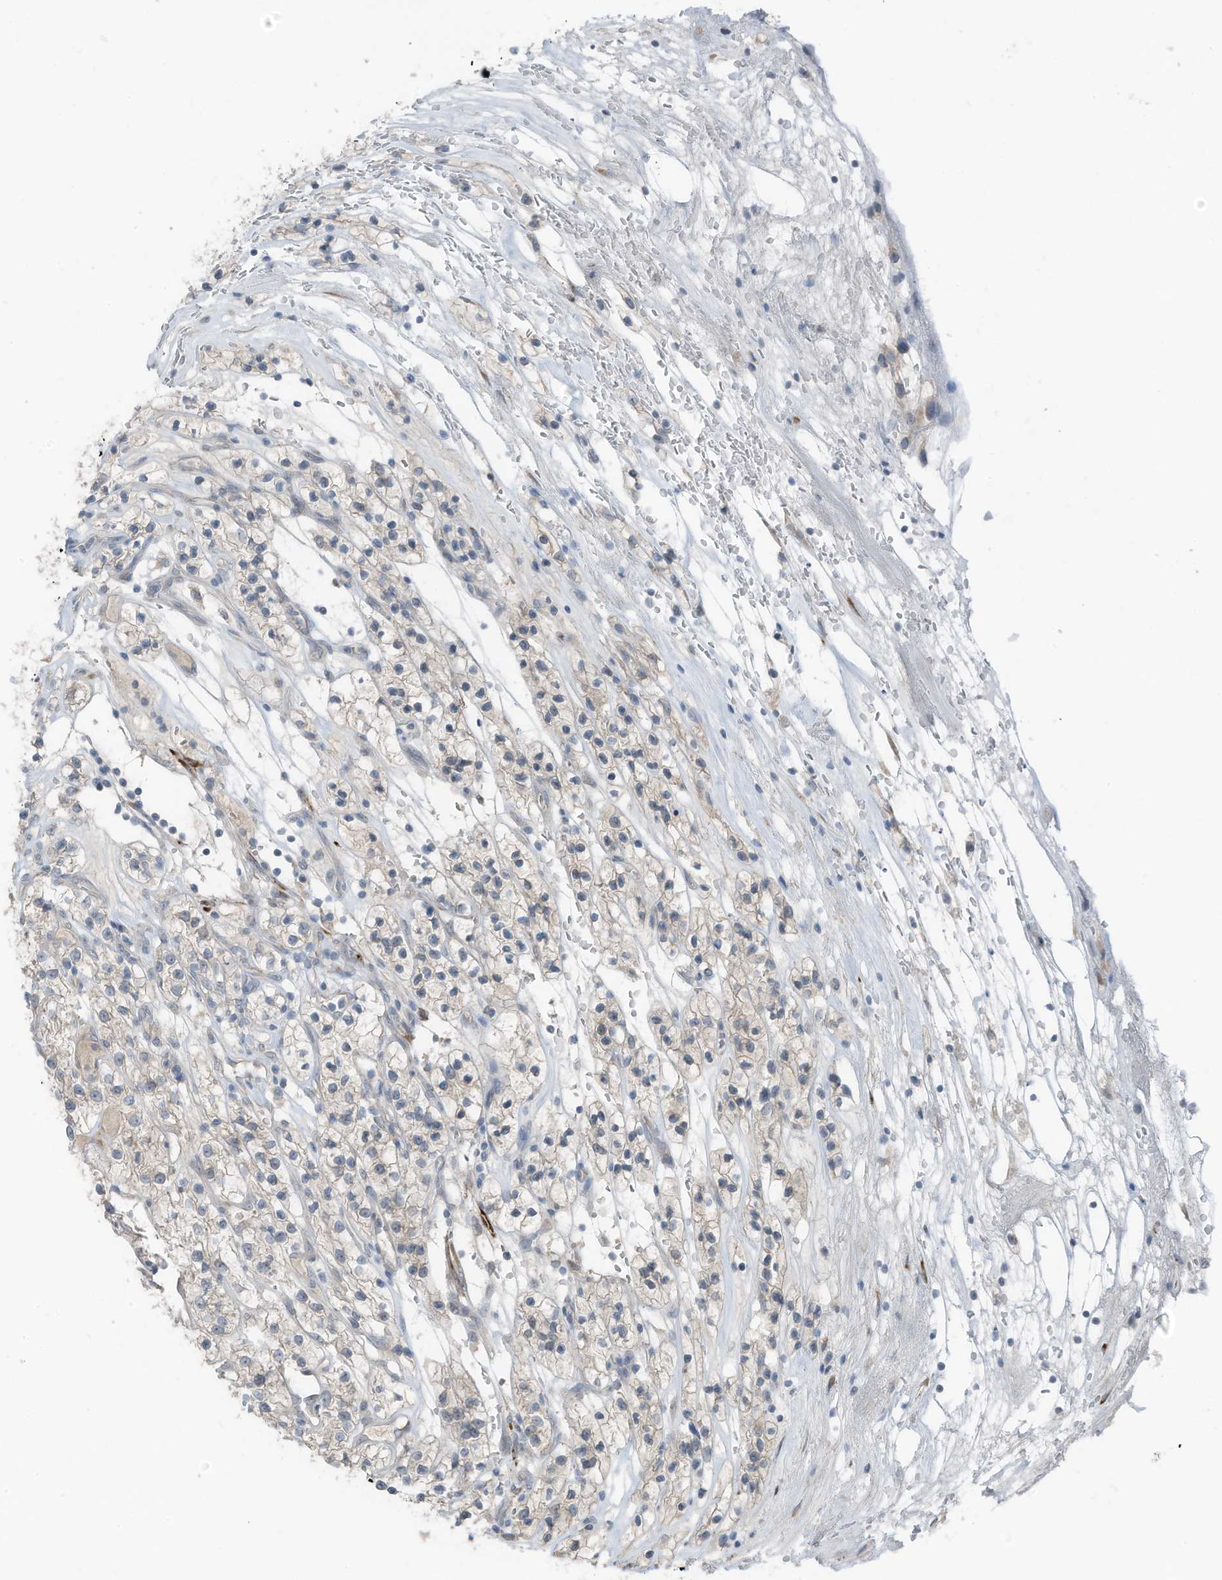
{"staining": {"intensity": "negative", "quantity": "none", "location": "none"}, "tissue": "renal cancer", "cell_type": "Tumor cells", "image_type": "cancer", "snomed": [{"axis": "morphology", "description": "Adenocarcinoma, NOS"}, {"axis": "topography", "description": "Kidney"}], "caption": "Immunohistochemistry (IHC) photomicrograph of neoplastic tissue: human renal adenocarcinoma stained with DAB (3,3'-diaminobenzidine) displays no significant protein staining in tumor cells.", "gene": "ARHGEF33", "patient": {"sex": "female", "age": 57}}